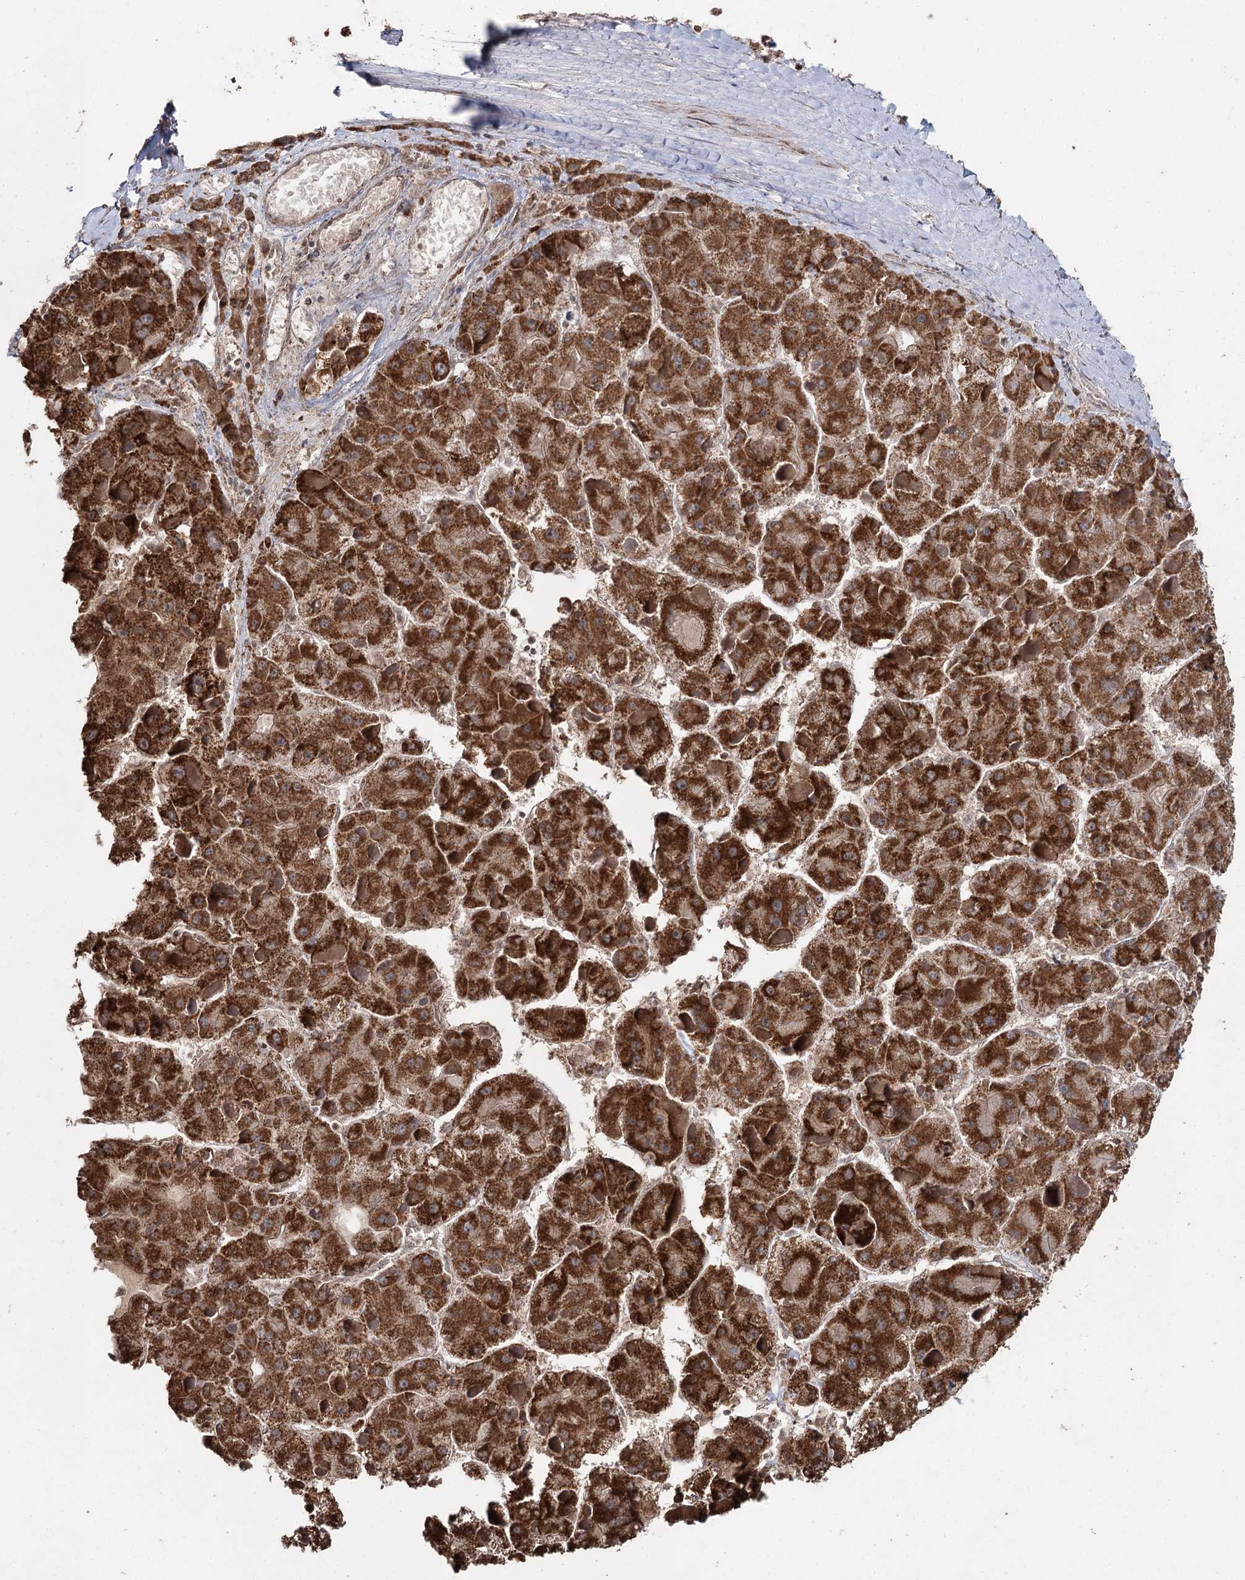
{"staining": {"intensity": "strong", "quantity": ">75%", "location": "cytoplasmic/membranous"}, "tissue": "liver cancer", "cell_type": "Tumor cells", "image_type": "cancer", "snomed": [{"axis": "morphology", "description": "Carcinoma, Hepatocellular, NOS"}, {"axis": "topography", "description": "Liver"}], "caption": "Protein staining of liver hepatocellular carcinoma tissue displays strong cytoplasmic/membranous positivity in about >75% of tumor cells.", "gene": "PDHX", "patient": {"sex": "female", "age": 73}}